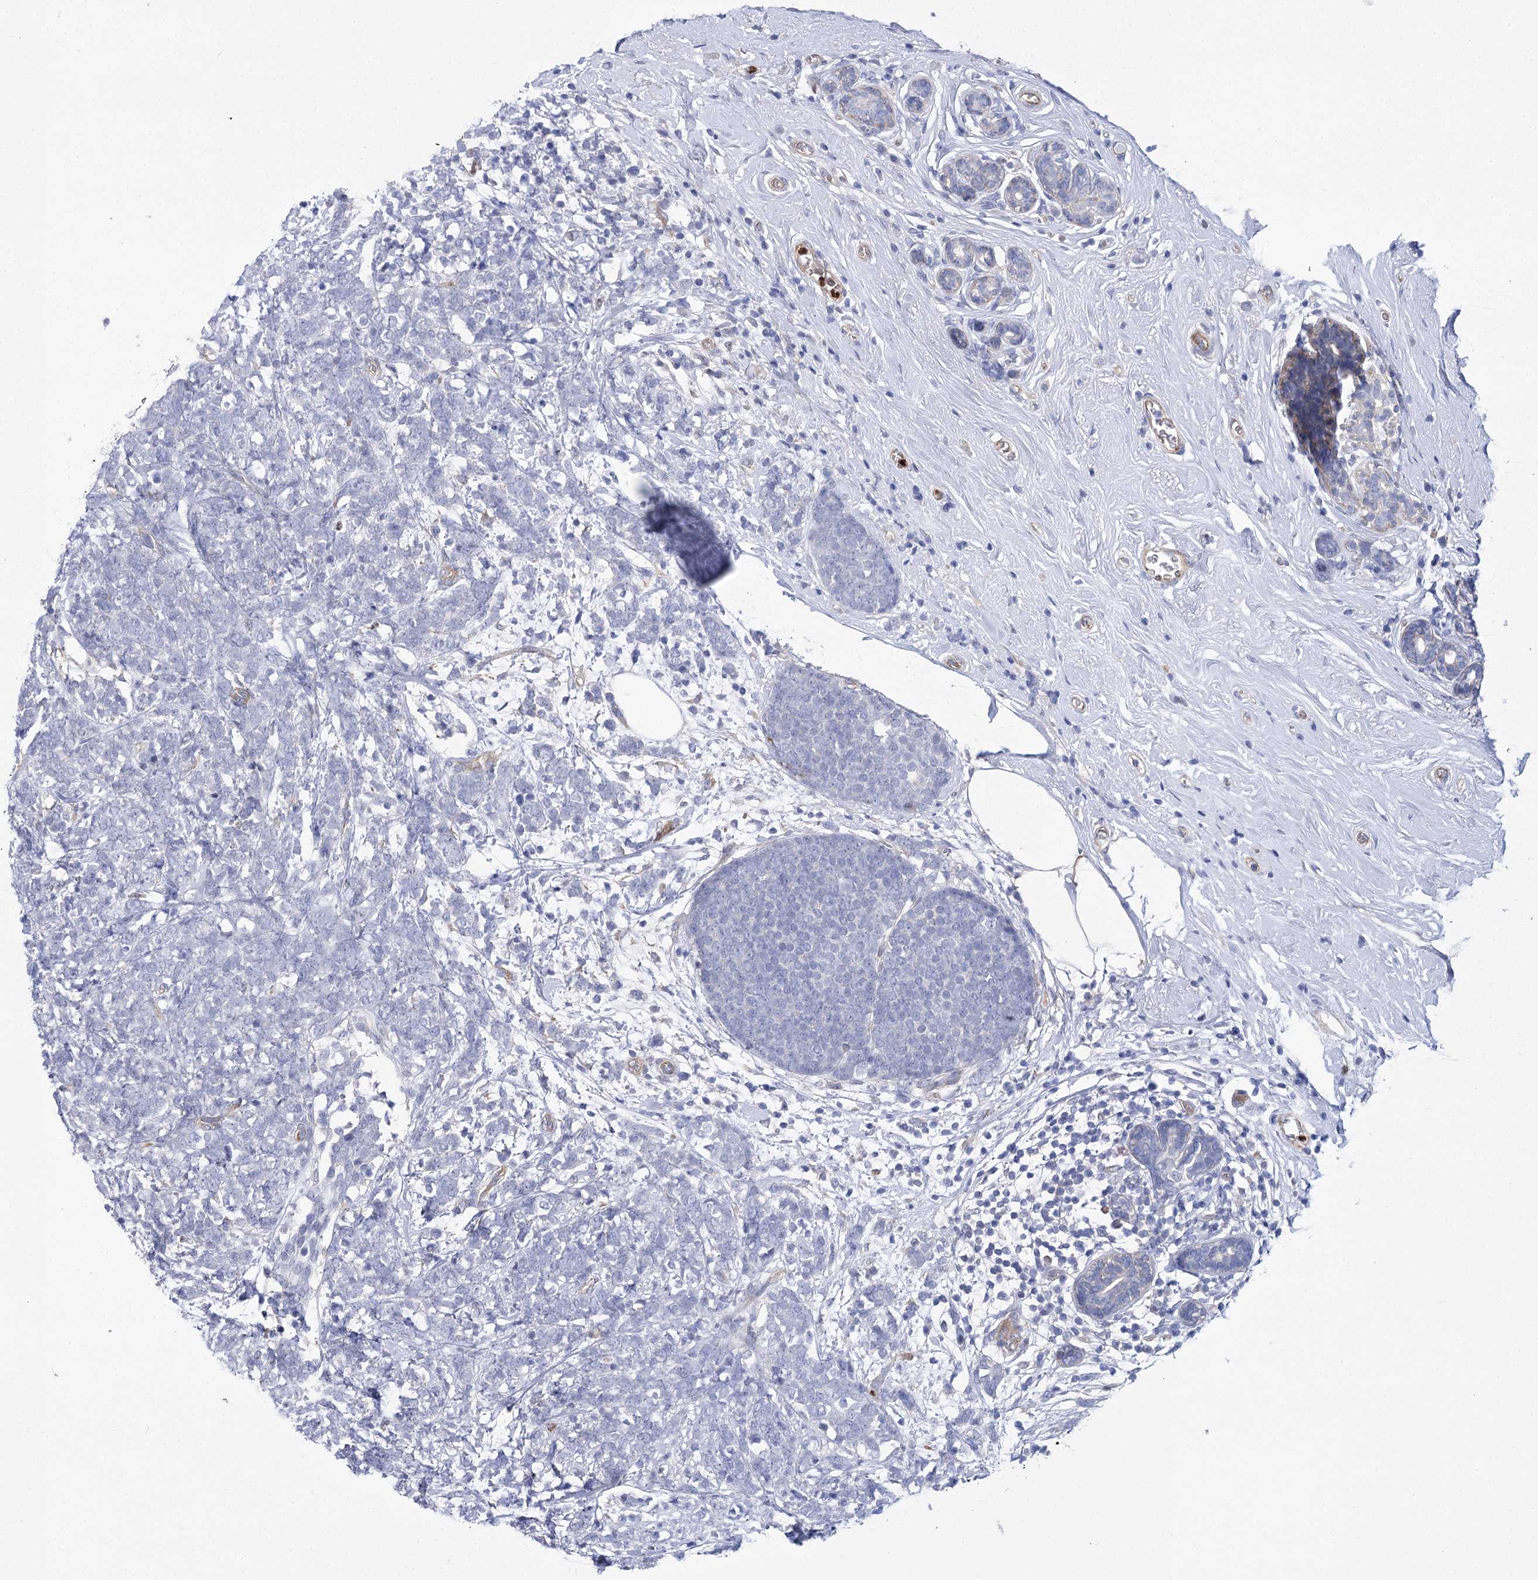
{"staining": {"intensity": "negative", "quantity": "none", "location": "none"}, "tissue": "breast cancer", "cell_type": "Tumor cells", "image_type": "cancer", "snomed": [{"axis": "morphology", "description": "Lobular carcinoma"}, {"axis": "topography", "description": "Breast"}], "caption": "Immunohistochemistry (IHC) histopathology image of neoplastic tissue: lobular carcinoma (breast) stained with DAB demonstrates no significant protein positivity in tumor cells. (Brightfield microscopy of DAB IHC at high magnification).", "gene": "THAP6", "patient": {"sex": "female", "age": 58}}